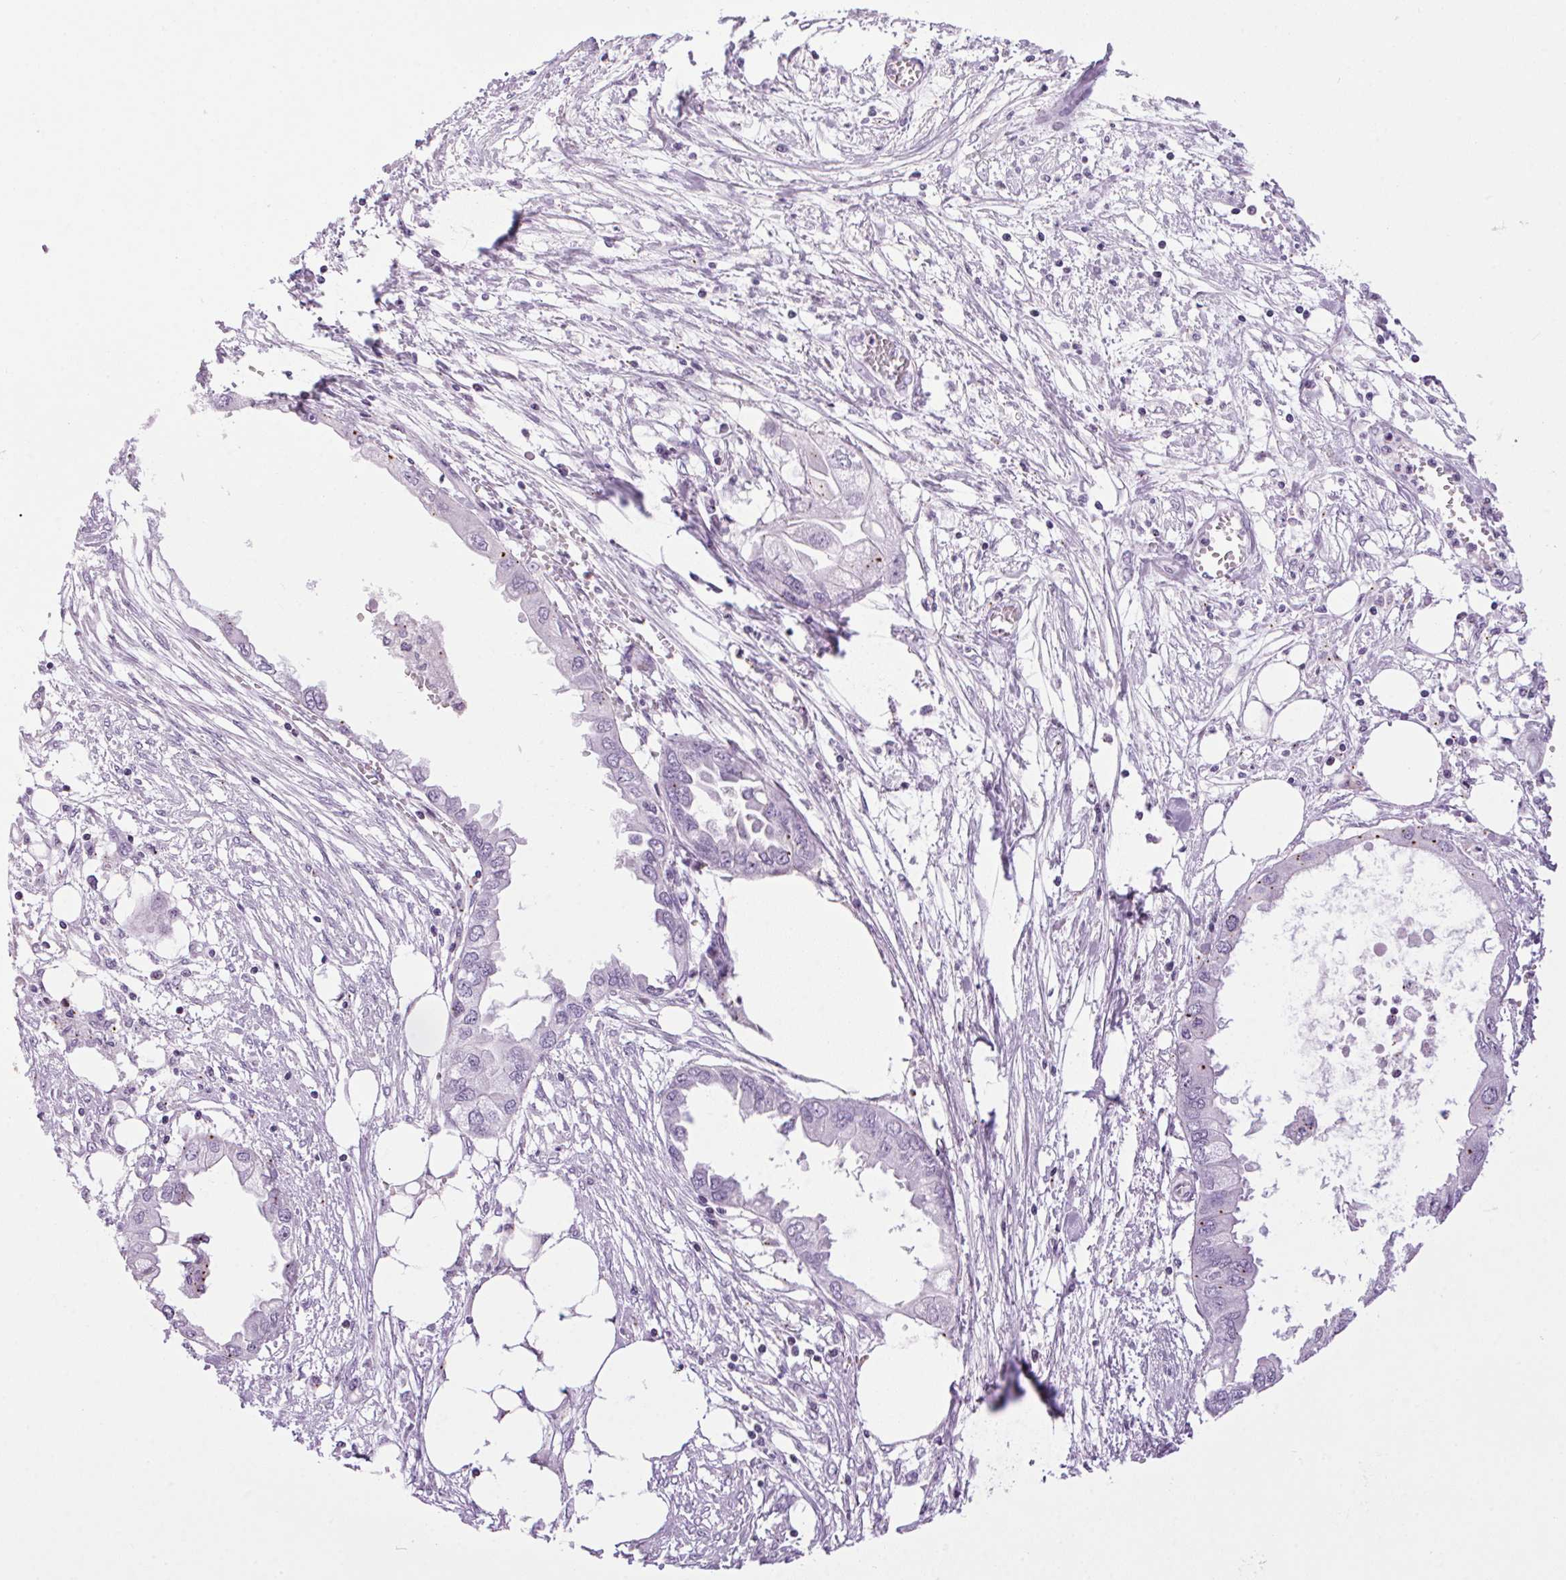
{"staining": {"intensity": "moderate", "quantity": "<25%", "location": "cytoplasmic/membranous"}, "tissue": "endometrial cancer", "cell_type": "Tumor cells", "image_type": "cancer", "snomed": [{"axis": "morphology", "description": "Adenocarcinoma, NOS"}, {"axis": "morphology", "description": "Adenocarcinoma, metastatic, NOS"}, {"axis": "topography", "description": "Adipose tissue"}, {"axis": "topography", "description": "Endometrium"}], "caption": "Protein staining shows moderate cytoplasmic/membranous positivity in about <25% of tumor cells in adenocarcinoma (endometrial). The protein of interest is shown in brown color, while the nuclei are stained blue.", "gene": "TMEM88B", "patient": {"sex": "female", "age": 67}}